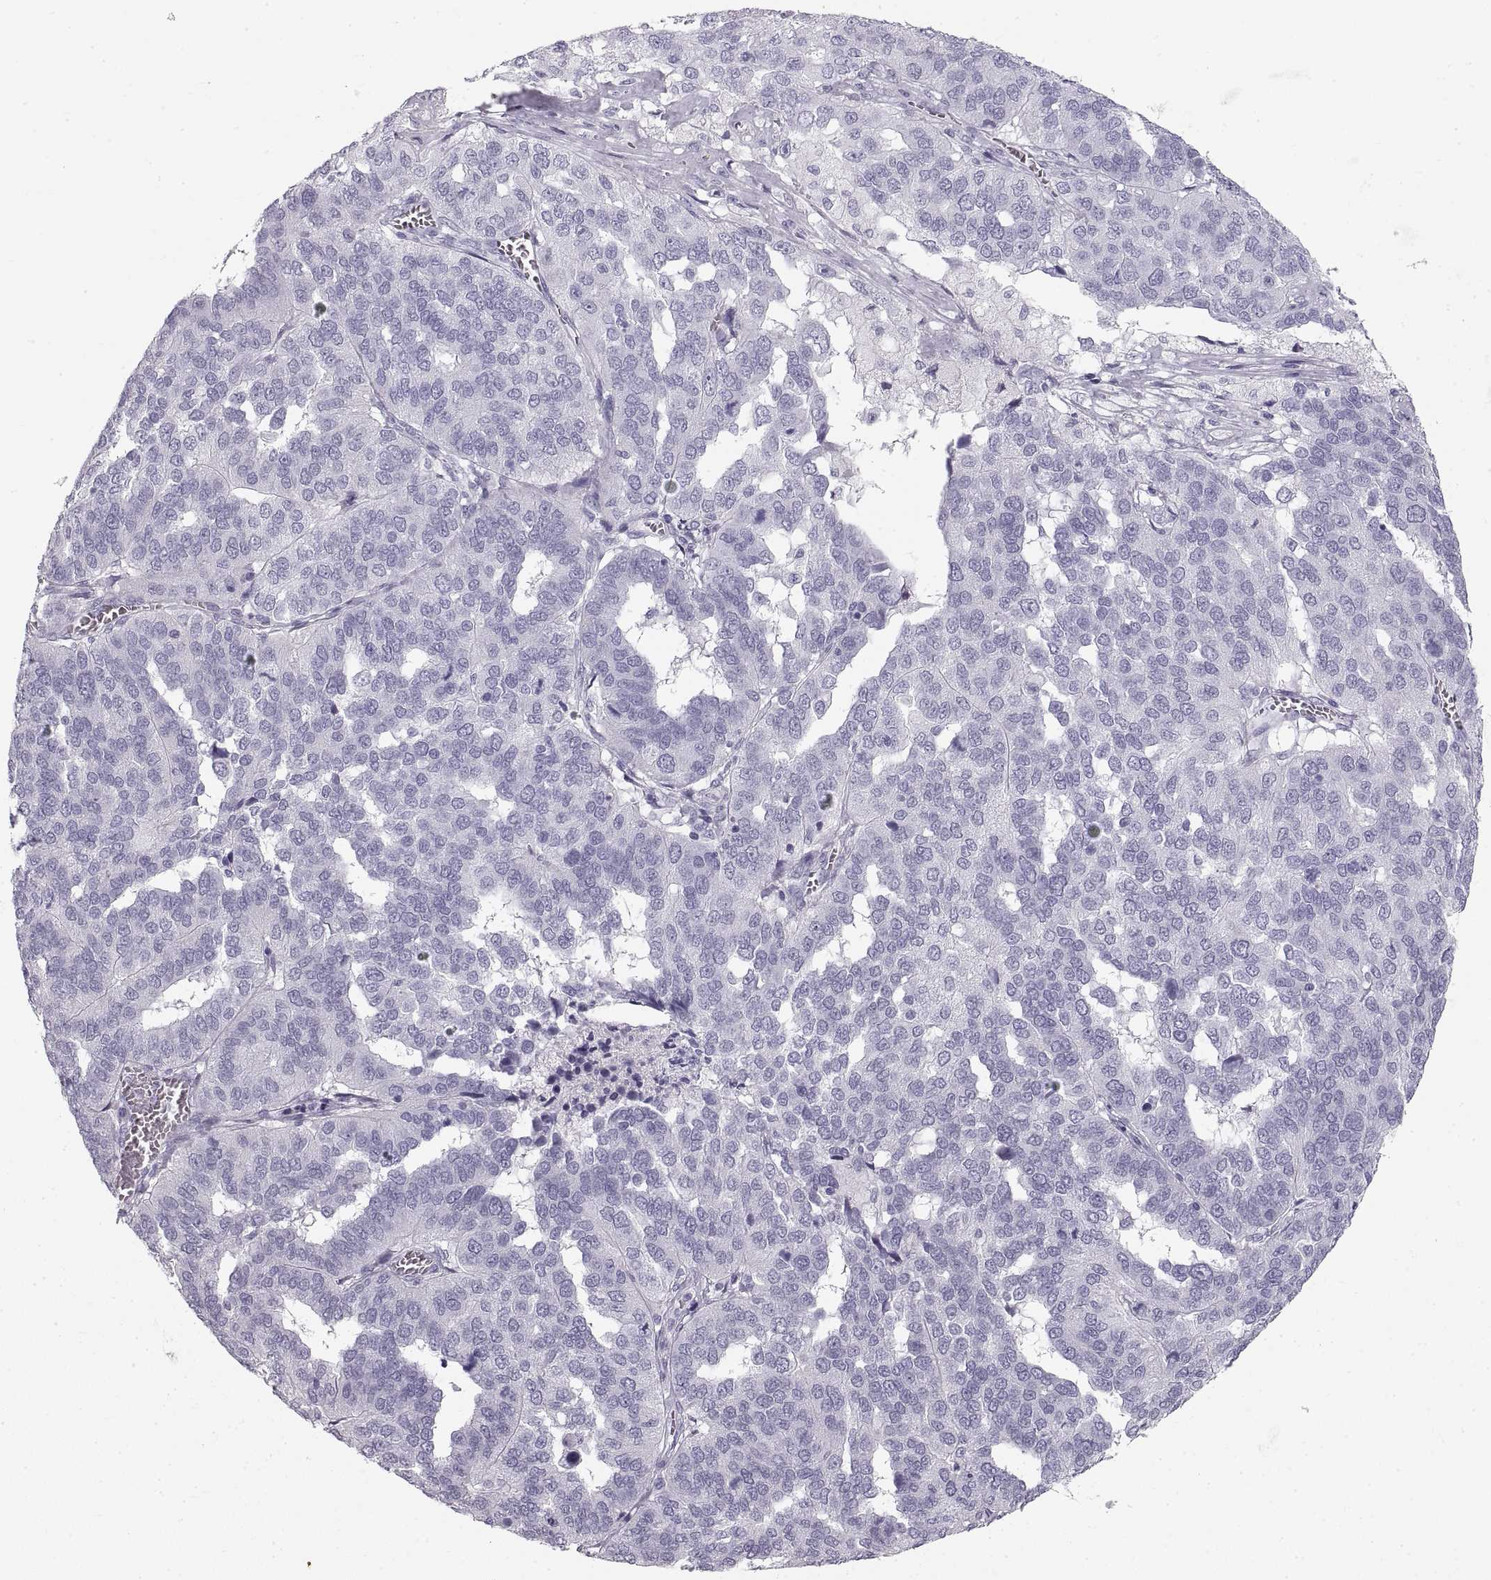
{"staining": {"intensity": "negative", "quantity": "none", "location": "none"}, "tissue": "ovarian cancer", "cell_type": "Tumor cells", "image_type": "cancer", "snomed": [{"axis": "morphology", "description": "Carcinoma, endometroid"}, {"axis": "topography", "description": "Soft tissue"}, {"axis": "topography", "description": "Ovary"}], "caption": "High power microscopy photomicrograph of an IHC histopathology image of ovarian cancer, revealing no significant staining in tumor cells.", "gene": "CRYAA", "patient": {"sex": "female", "age": 52}}